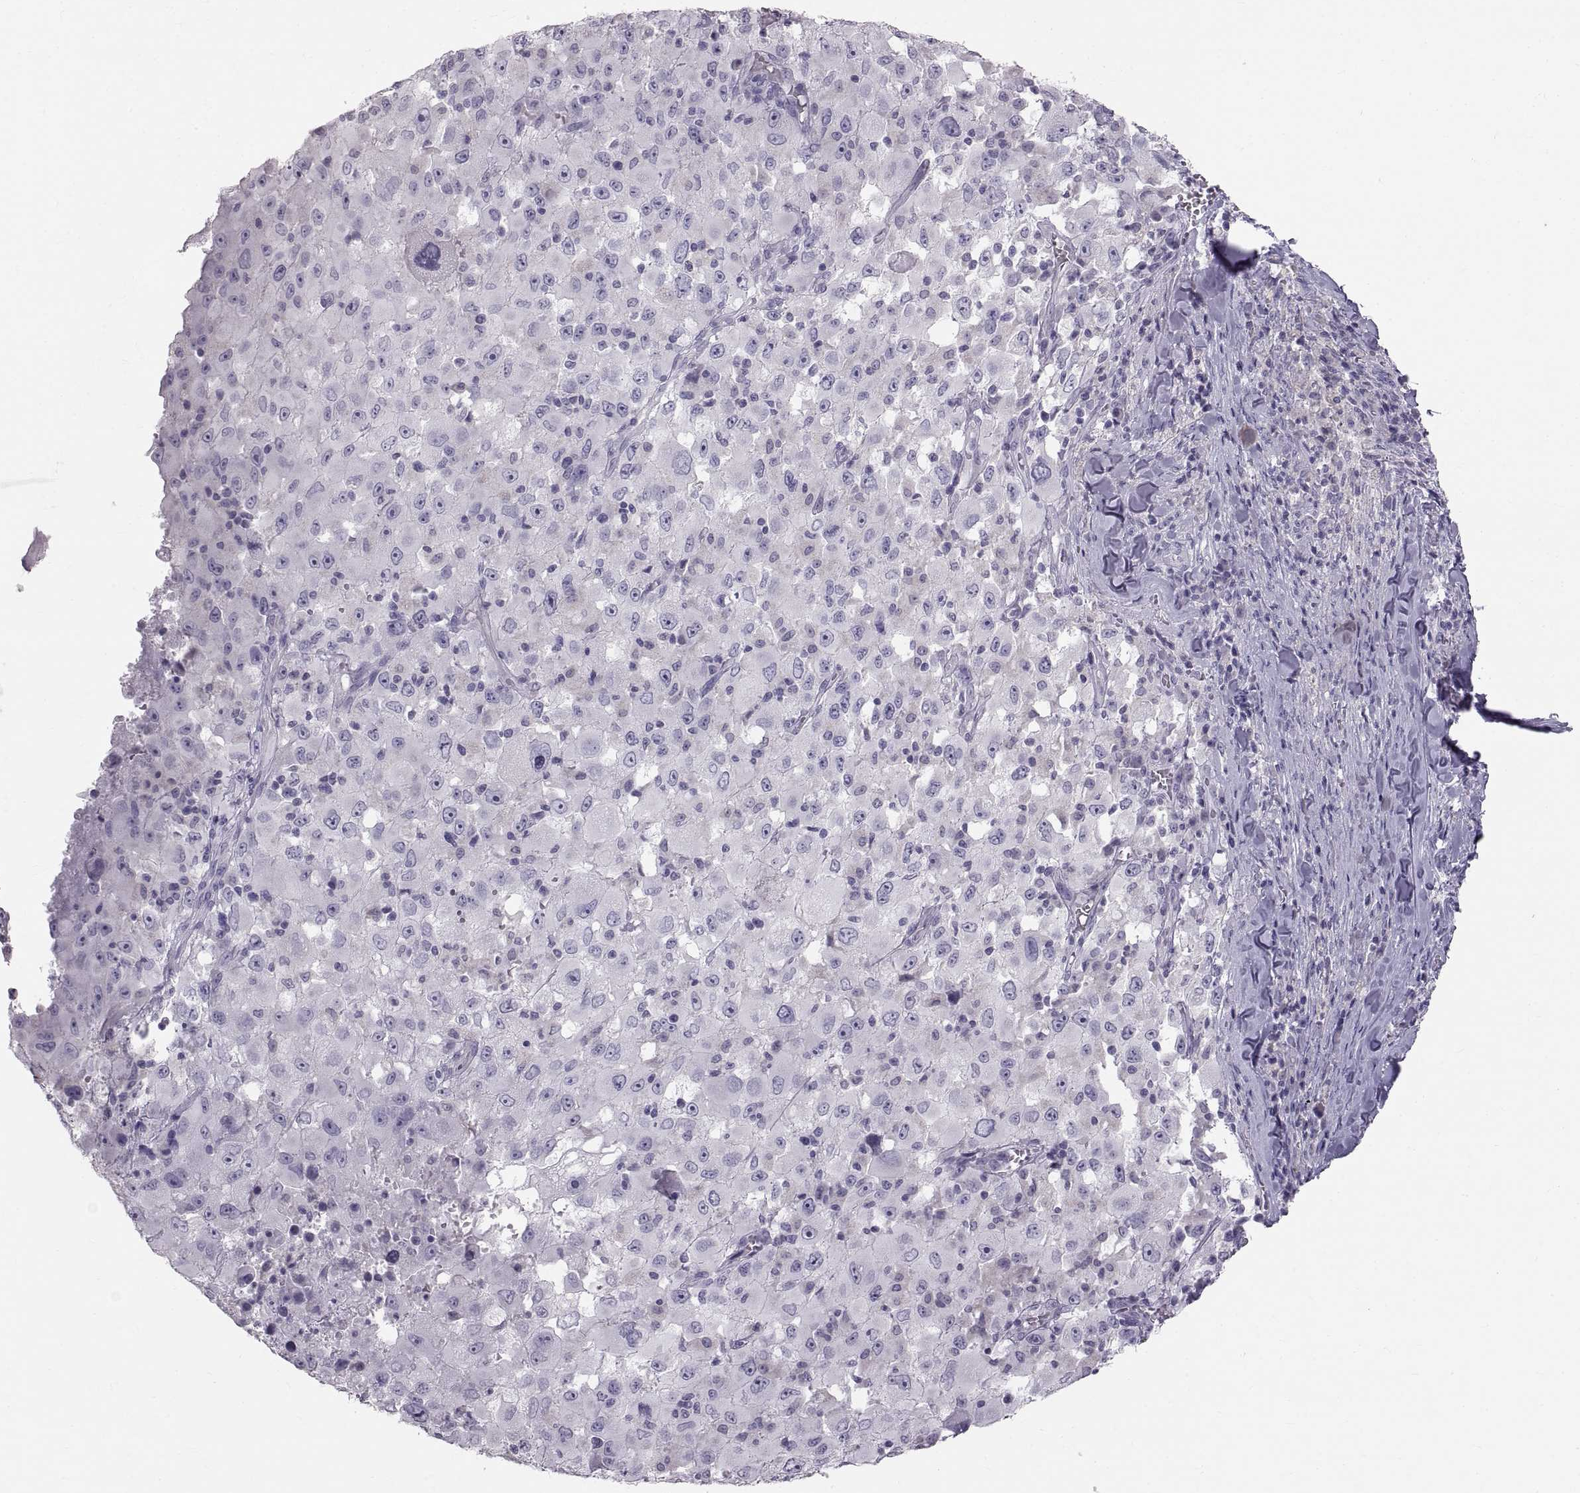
{"staining": {"intensity": "negative", "quantity": "none", "location": "none"}, "tissue": "melanoma", "cell_type": "Tumor cells", "image_type": "cancer", "snomed": [{"axis": "morphology", "description": "Malignant melanoma, Metastatic site"}, {"axis": "topography", "description": "Soft tissue"}], "caption": "A photomicrograph of human melanoma is negative for staining in tumor cells.", "gene": "WBP2NL", "patient": {"sex": "male", "age": 50}}